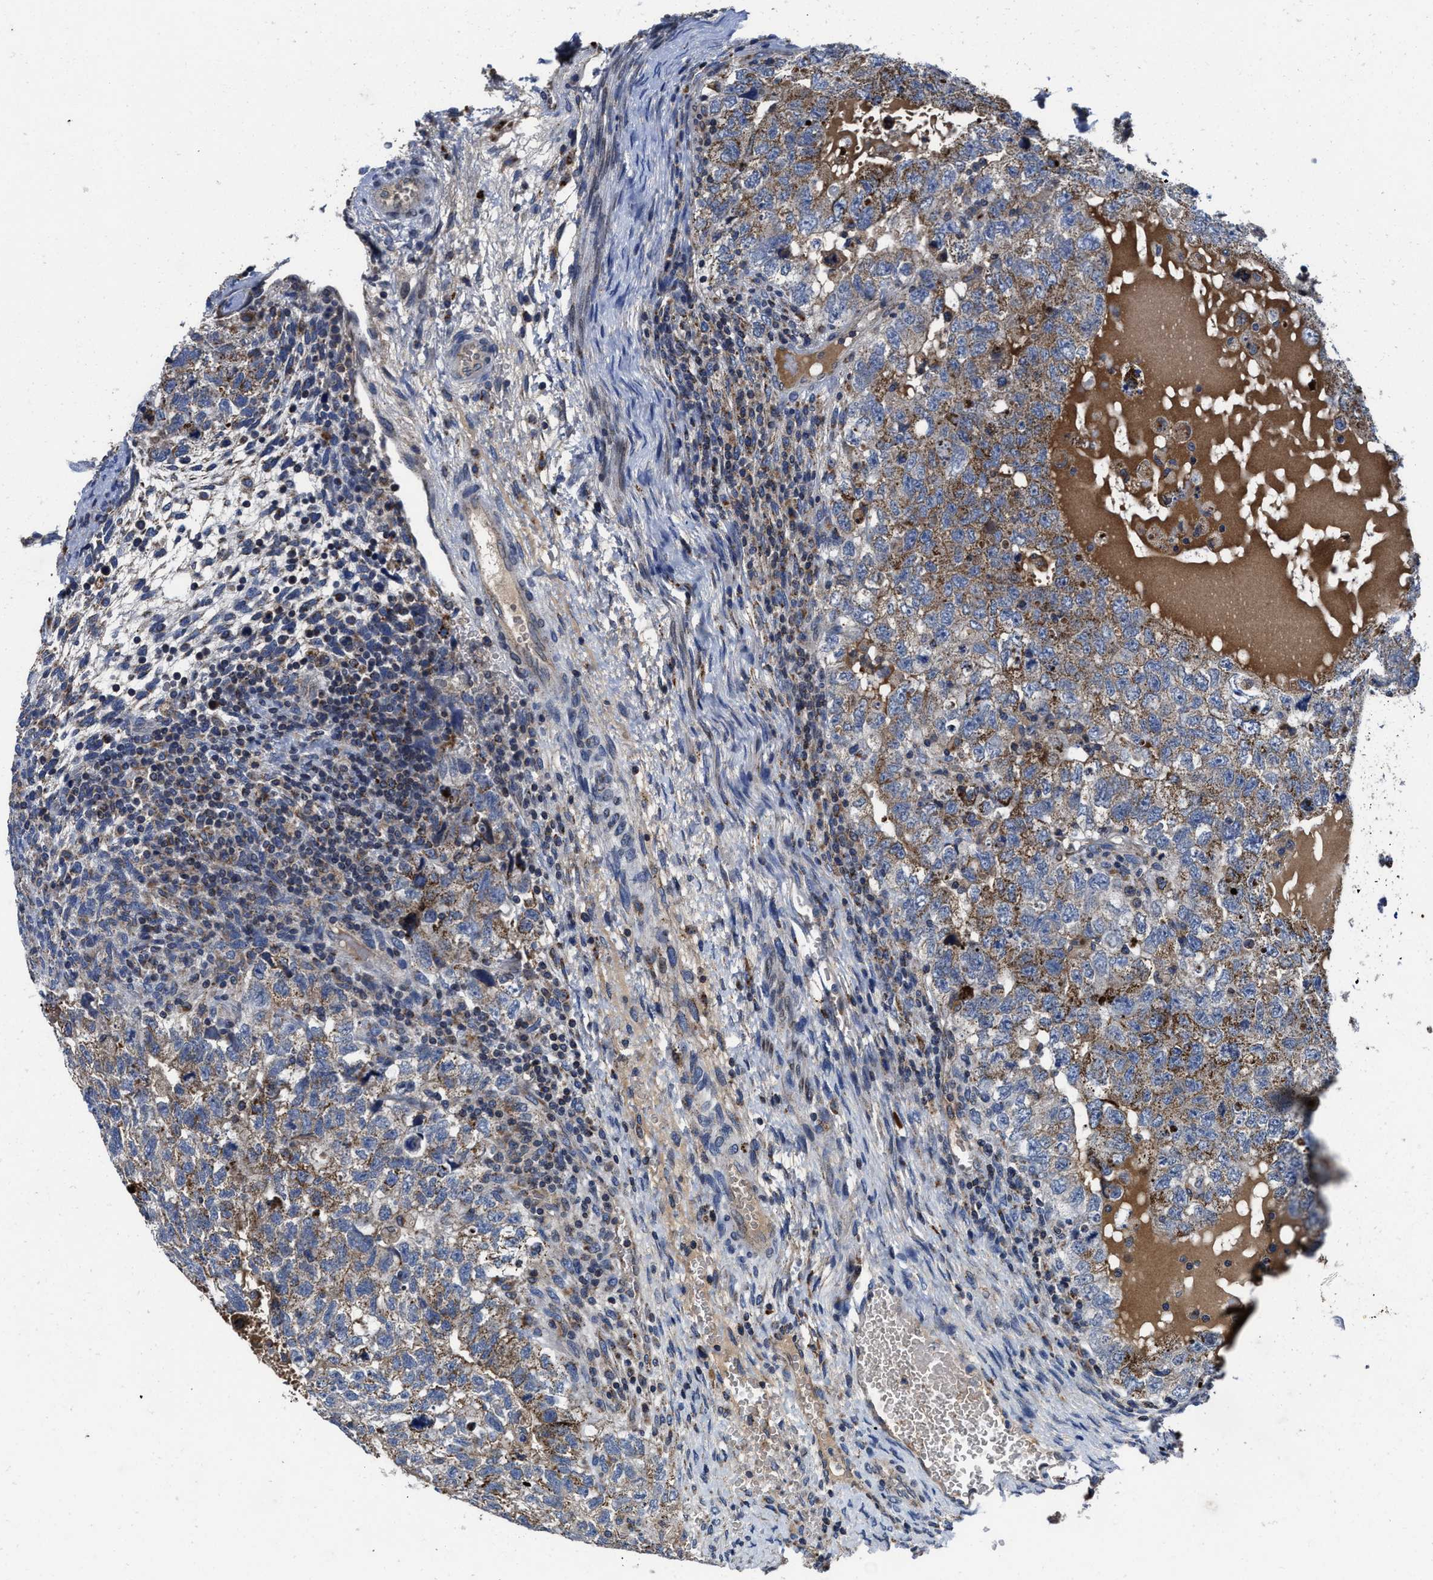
{"staining": {"intensity": "moderate", "quantity": ">75%", "location": "cytoplasmic/membranous"}, "tissue": "testis cancer", "cell_type": "Tumor cells", "image_type": "cancer", "snomed": [{"axis": "morphology", "description": "Carcinoma, Embryonal, NOS"}, {"axis": "topography", "description": "Testis"}], "caption": "A high-resolution histopathology image shows IHC staining of testis cancer (embryonal carcinoma), which reveals moderate cytoplasmic/membranous staining in approximately >75% of tumor cells.", "gene": "CACNA1D", "patient": {"sex": "male", "age": 36}}